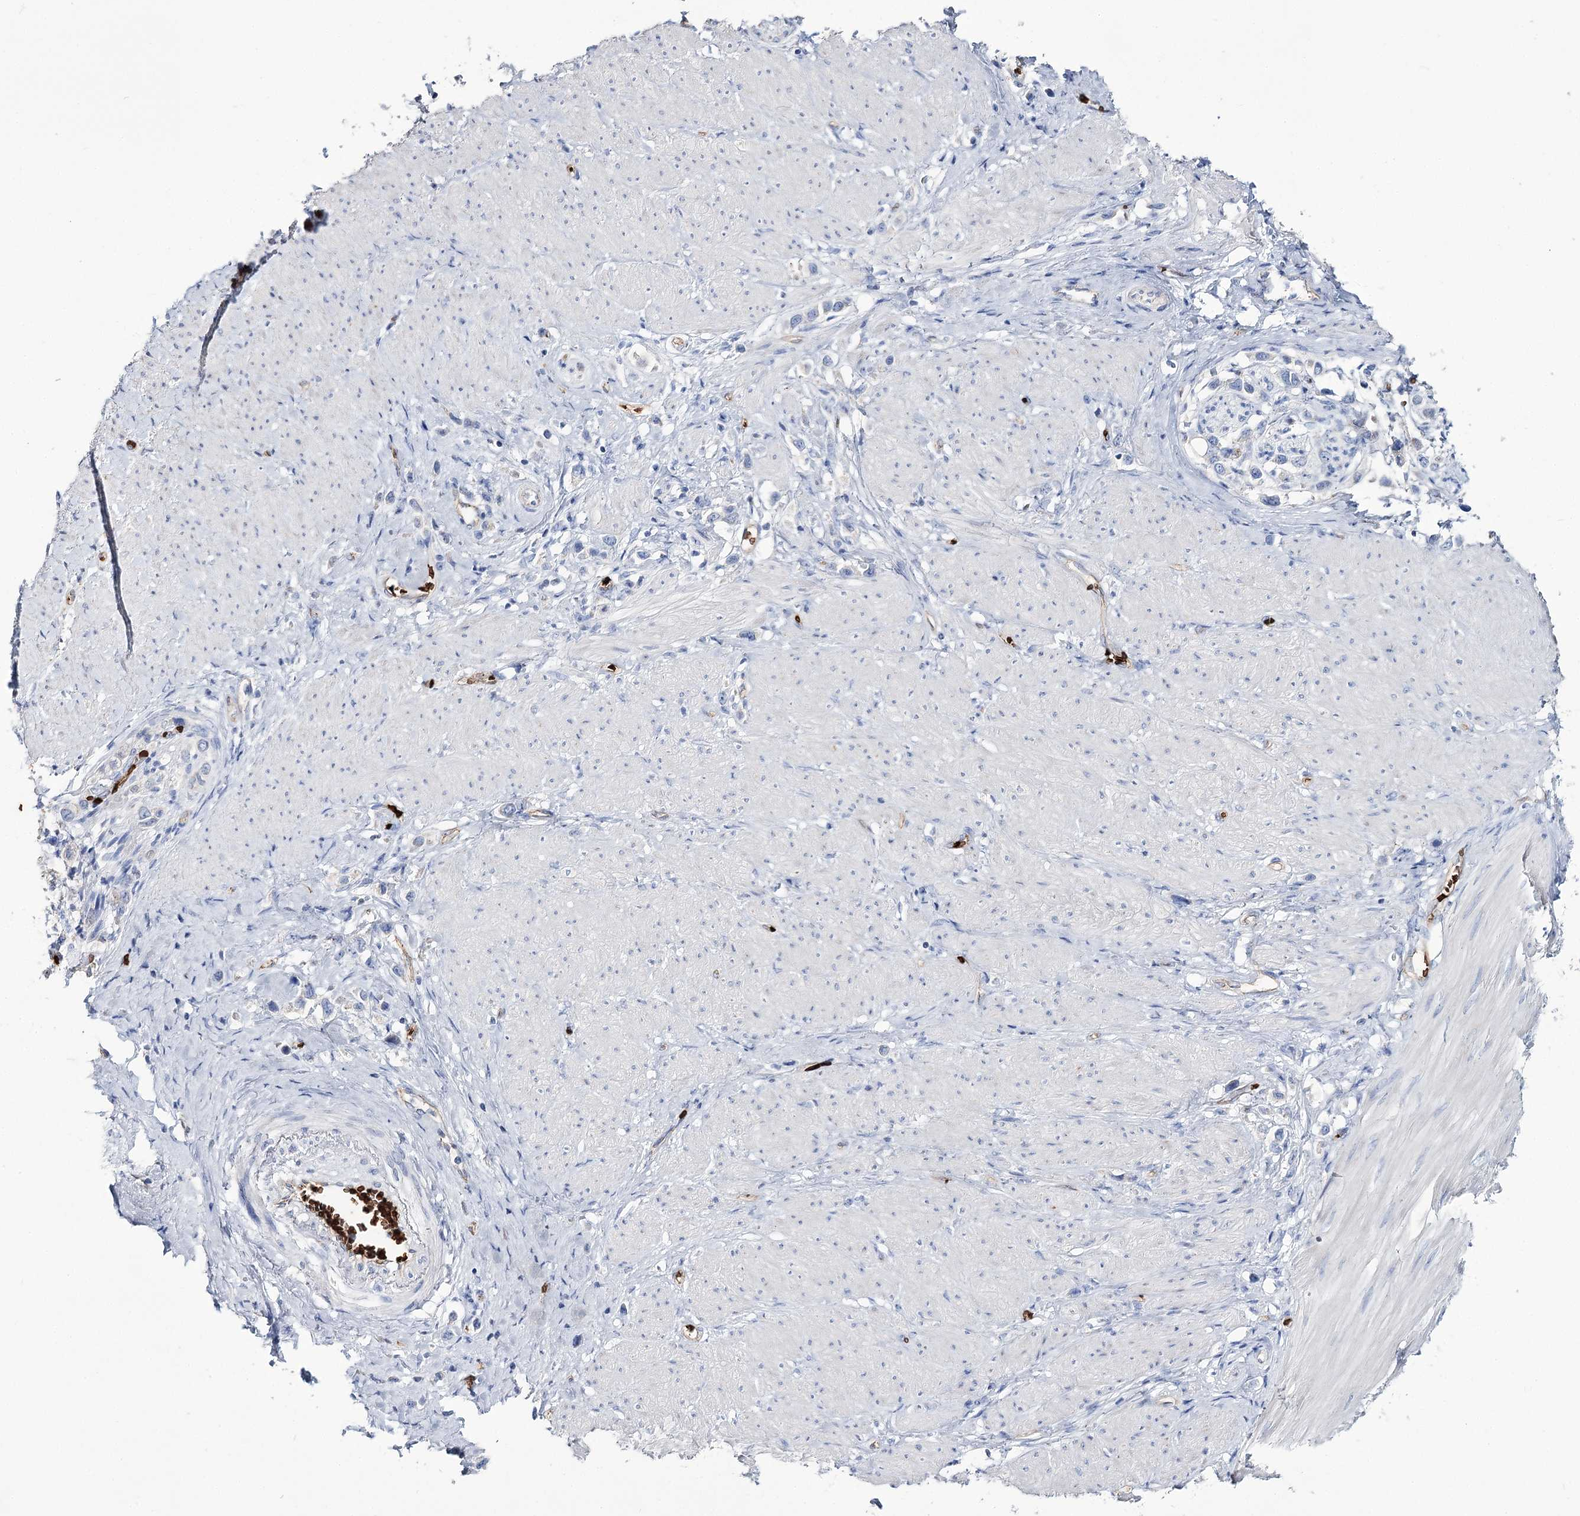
{"staining": {"intensity": "negative", "quantity": "none", "location": "none"}, "tissue": "stomach cancer", "cell_type": "Tumor cells", "image_type": "cancer", "snomed": [{"axis": "morphology", "description": "Adenocarcinoma, NOS"}, {"axis": "topography", "description": "Stomach"}], "caption": "This is an IHC micrograph of human adenocarcinoma (stomach). There is no positivity in tumor cells.", "gene": "GBF1", "patient": {"sex": "female", "age": 65}}